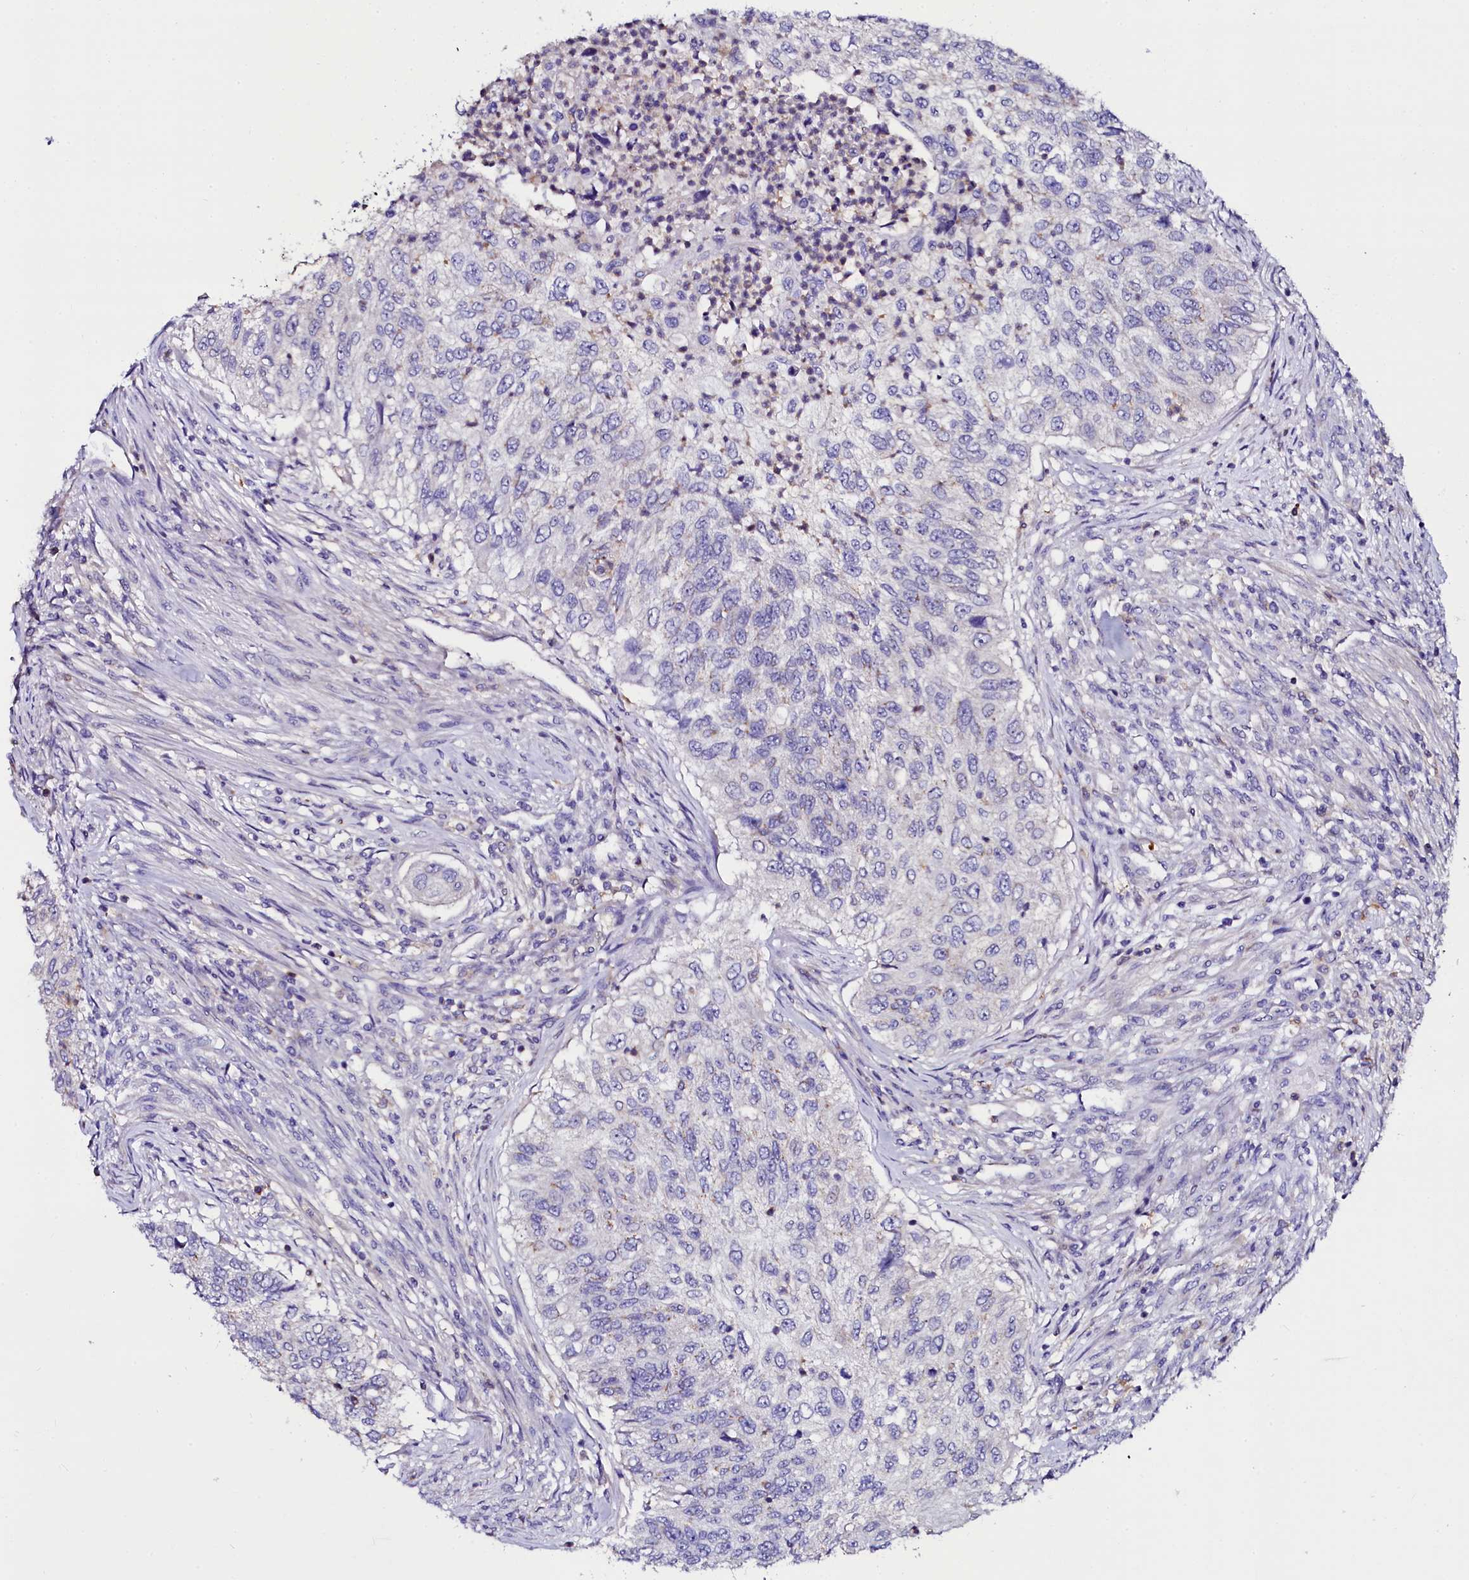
{"staining": {"intensity": "negative", "quantity": "none", "location": "none"}, "tissue": "urothelial cancer", "cell_type": "Tumor cells", "image_type": "cancer", "snomed": [{"axis": "morphology", "description": "Urothelial carcinoma, High grade"}, {"axis": "topography", "description": "Urinary bladder"}], "caption": "Immunohistochemistry (IHC) of human high-grade urothelial carcinoma demonstrates no staining in tumor cells.", "gene": "OTOL1", "patient": {"sex": "female", "age": 60}}